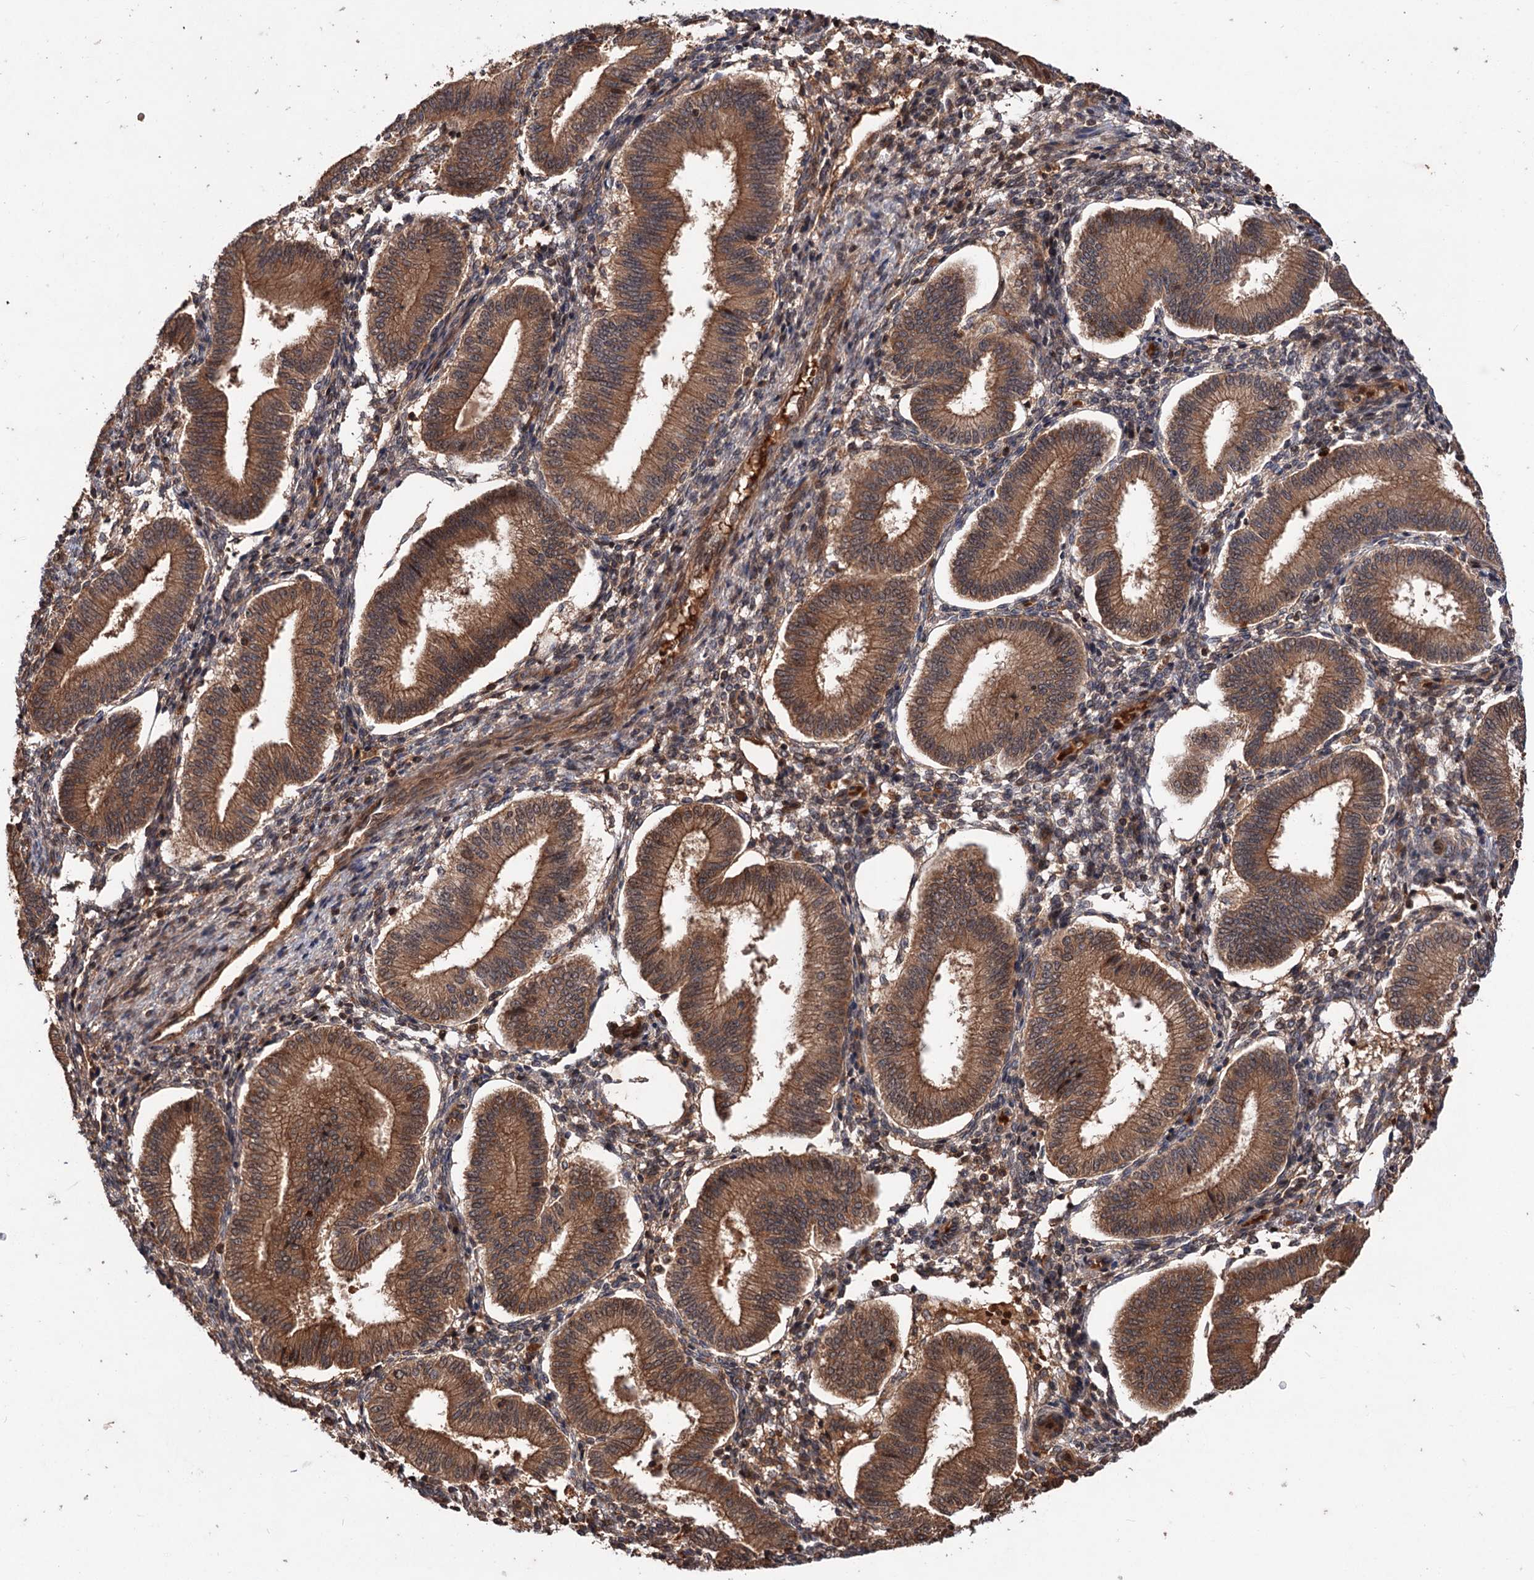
{"staining": {"intensity": "moderate", "quantity": "25%-75%", "location": "cytoplasmic/membranous"}, "tissue": "endometrium", "cell_type": "Cells in endometrial stroma", "image_type": "normal", "snomed": [{"axis": "morphology", "description": "Normal tissue, NOS"}, {"axis": "topography", "description": "Endometrium"}], "caption": "This micrograph reveals immunohistochemistry (IHC) staining of normal human endometrium, with medium moderate cytoplasmic/membranous staining in about 25%-75% of cells in endometrial stroma.", "gene": "ADK", "patient": {"sex": "female", "age": 39}}